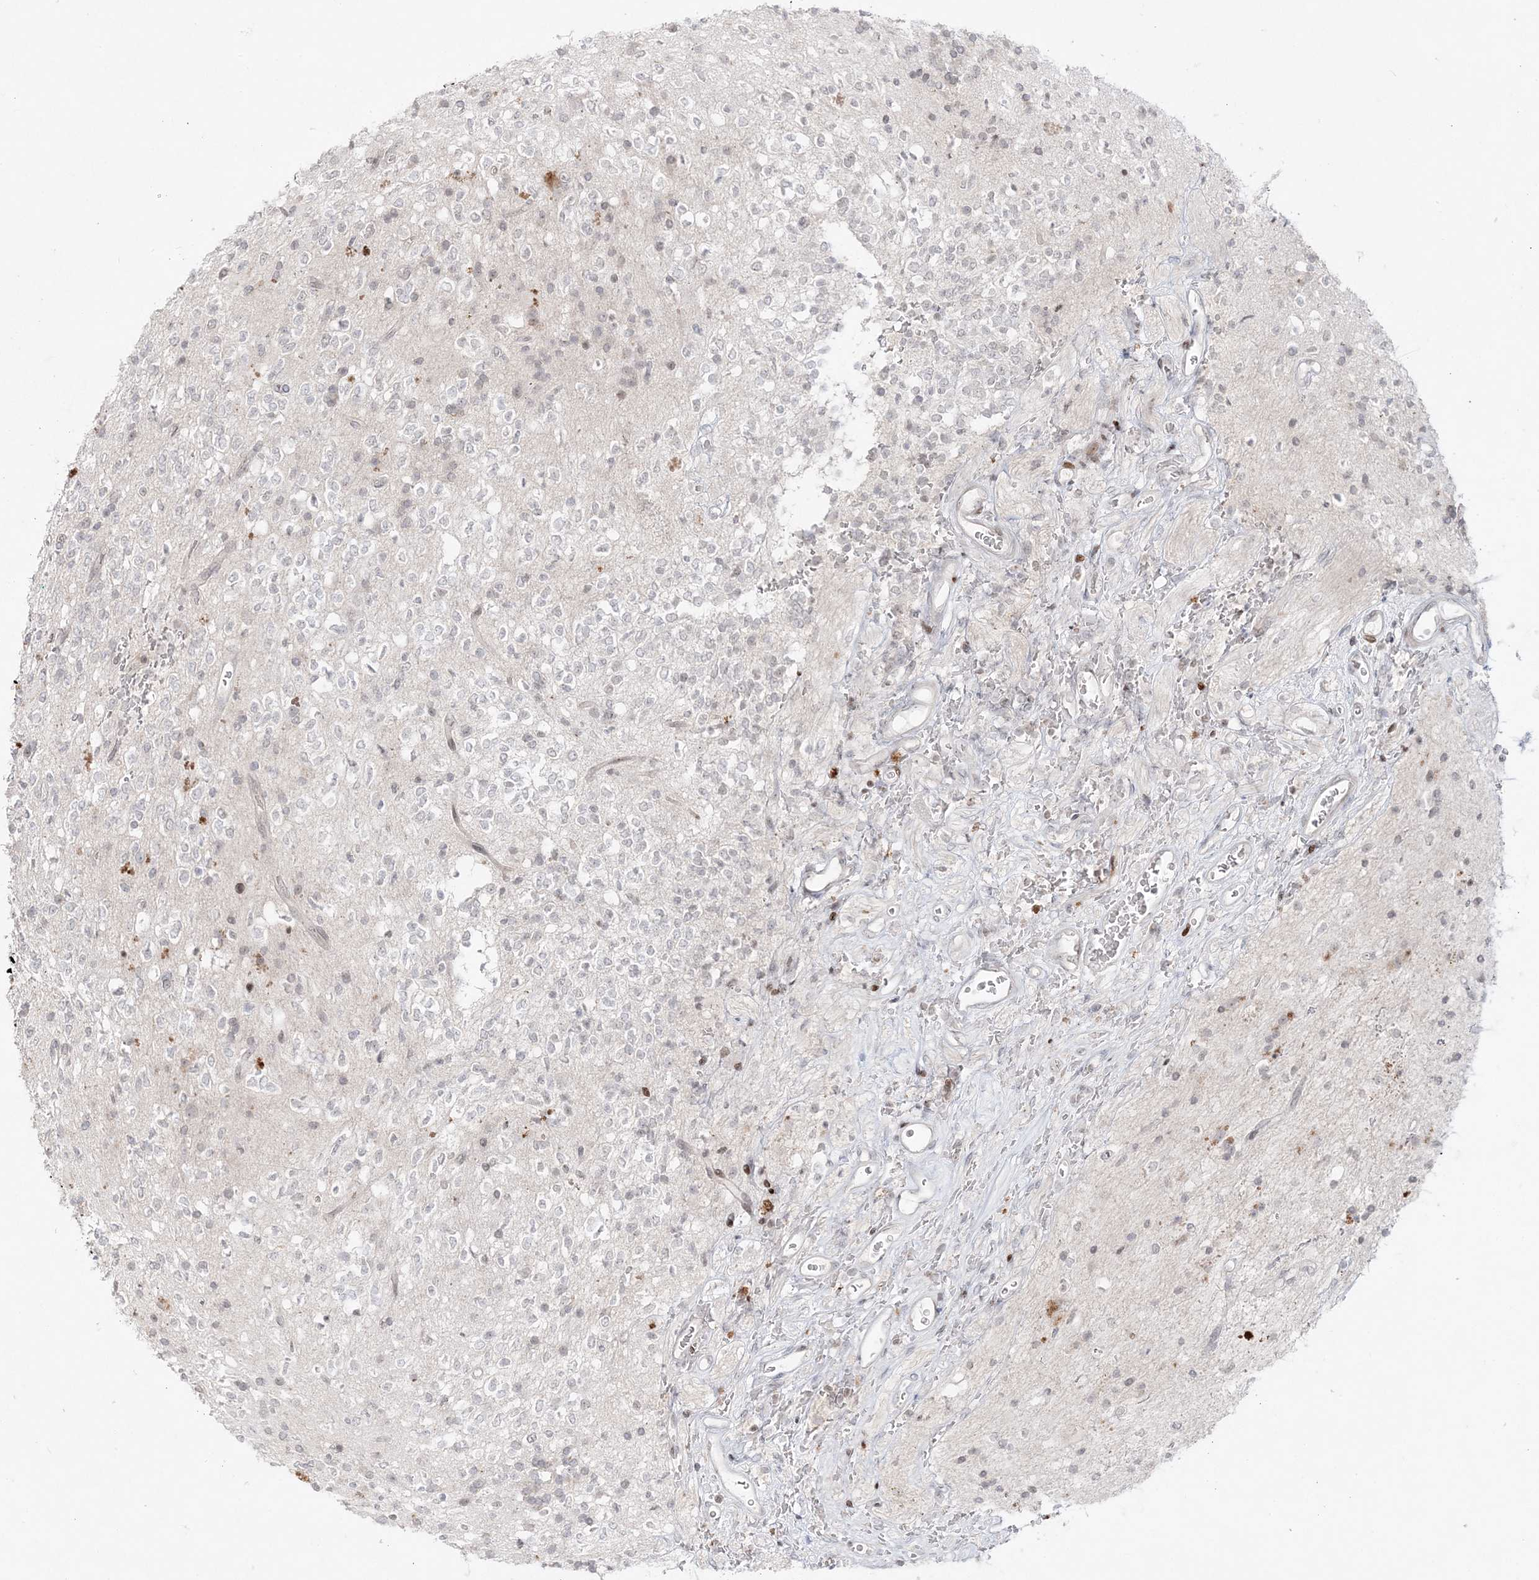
{"staining": {"intensity": "negative", "quantity": "none", "location": "none"}, "tissue": "glioma", "cell_type": "Tumor cells", "image_type": "cancer", "snomed": [{"axis": "morphology", "description": "Glioma, malignant, High grade"}, {"axis": "topography", "description": "Brain"}], "caption": "This is an immunohistochemistry (IHC) micrograph of glioma. There is no staining in tumor cells.", "gene": "SH3BP4", "patient": {"sex": "male", "age": 34}}